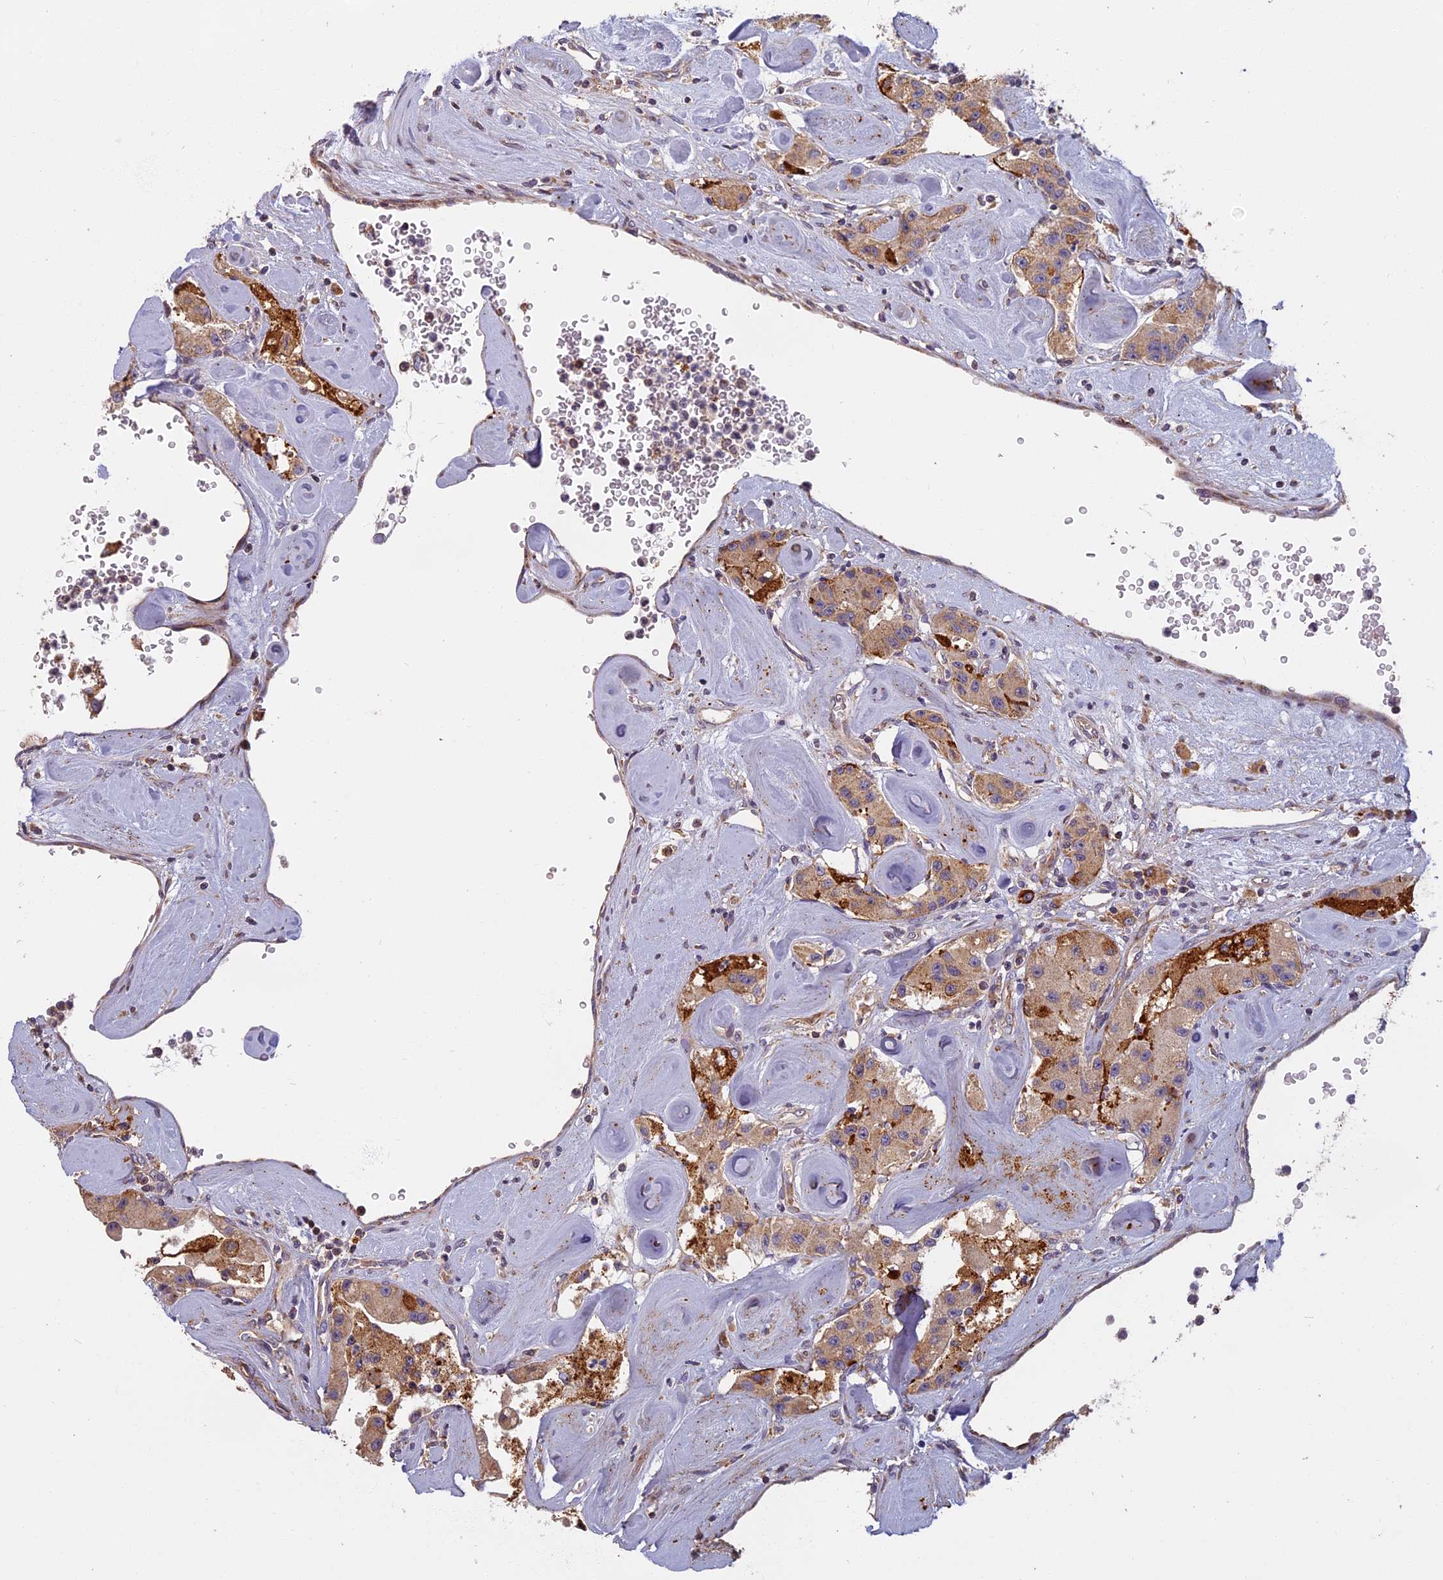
{"staining": {"intensity": "weak", "quantity": ">75%", "location": "cytoplasmic/membranous"}, "tissue": "carcinoid", "cell_type": "Tumor cells", "image_type": "cancer", "snomed": [{"axis": "morphology", "description": "Carcinoid, malignant, NOS"}, {"axis": "topography", "description": "Pancreas"}], "caption": "Weak cytoplasmic/membranous staining for a protein is present in about >75% of tumor cells of malignant carcinoid using immunohistochemistry.", "gene": "EDAR", "patient": {"sex": "male", "age": 41}}